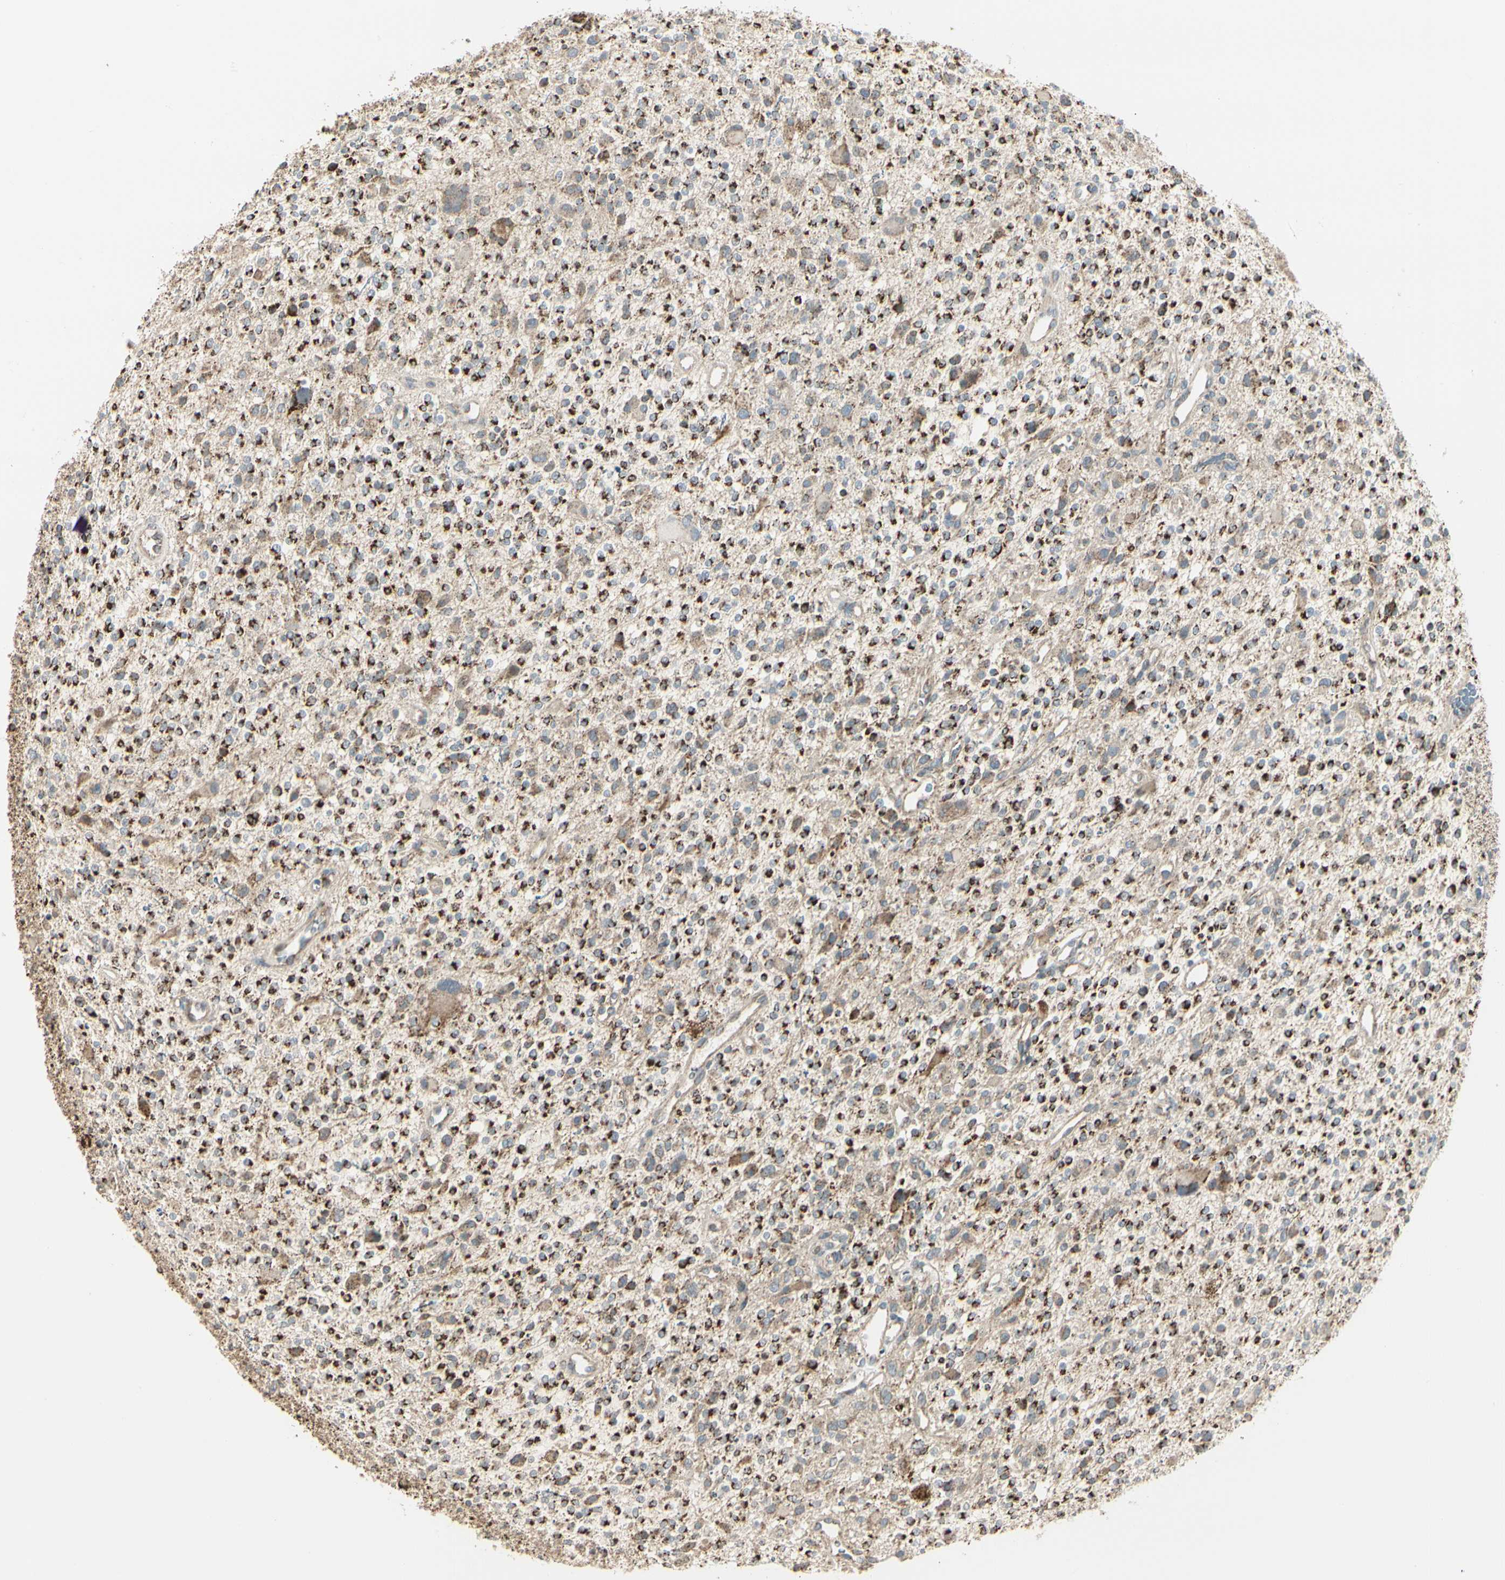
{"staining": {"intensity": "strong", "quantity": ">75%", "location": "cytoplasmic/membranous"}, "tissue": "glioma", "cell_type": "Tumor cells", "image_type": "cancer", "snomed": [{"axis": "morphology", "description": "Glioma, malignant, High grade"}, {"axis": "topography", "description": "Brain"}], "caption": "Tumor cells display strong cytoplasmic/membranous expression in approximately >75% of cells in malignant glioma (high-grade).", "gene": "ANKS6", "patient": {"sex": "male", "age": 48}}